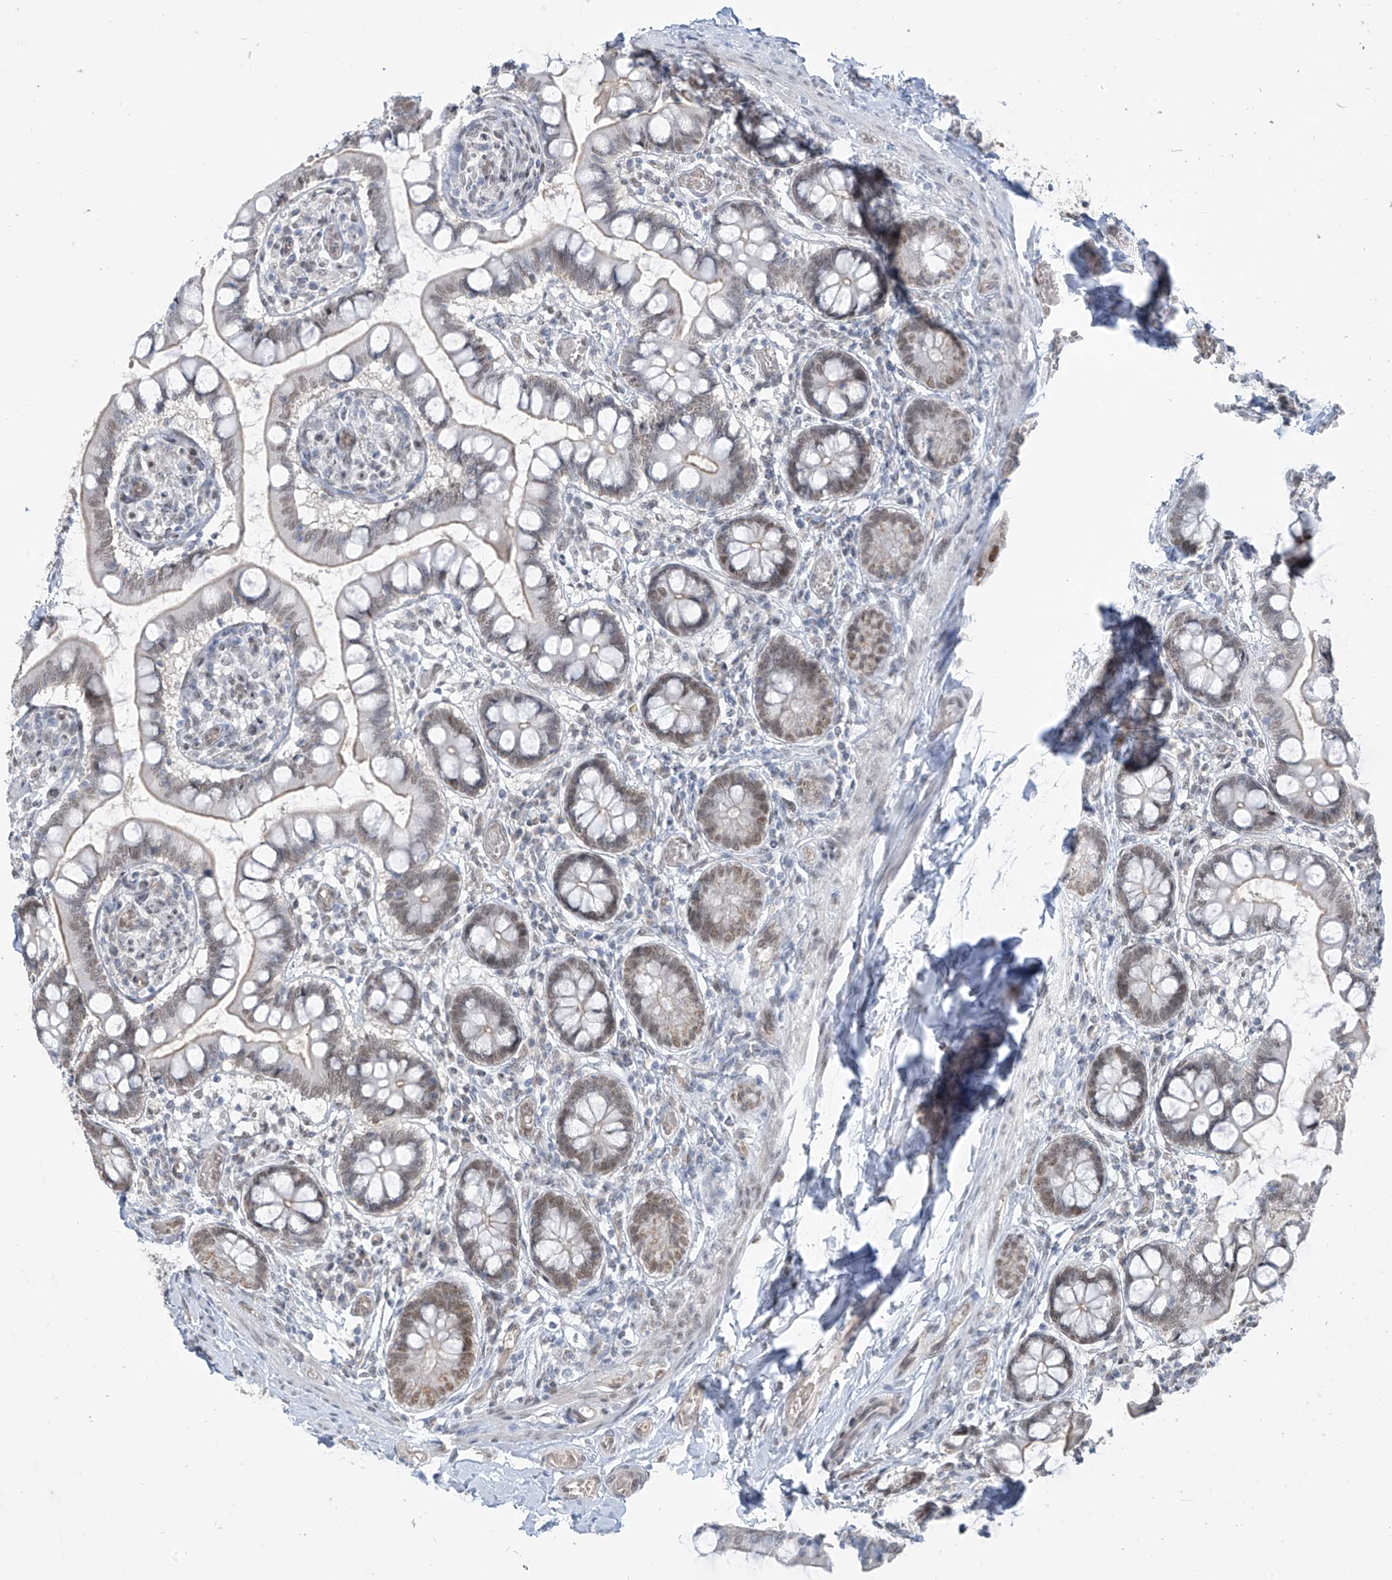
{"staining": {"intensity": "moderate", "quantity": ">75%", "location": "cytoplasmic/membranous,nuclear"}, "tissue": "small intestine", "cell_type": "Glandular cells", "image_type": "normal", "snomed": [{"axis": "morphology", "description": "Normal tissue, NOS"}, {"axis": "topography", "description": "Small intestine"}], "caption": "About >75% of glandular cells in unremarkable human small intestine exhibit moderate cytoplasmic/membranous,nuclear protein expression as visualized by brown immunohistochemical staining.", "gene": "MCM9", "patient": {"sex": "male", "age": 52}}